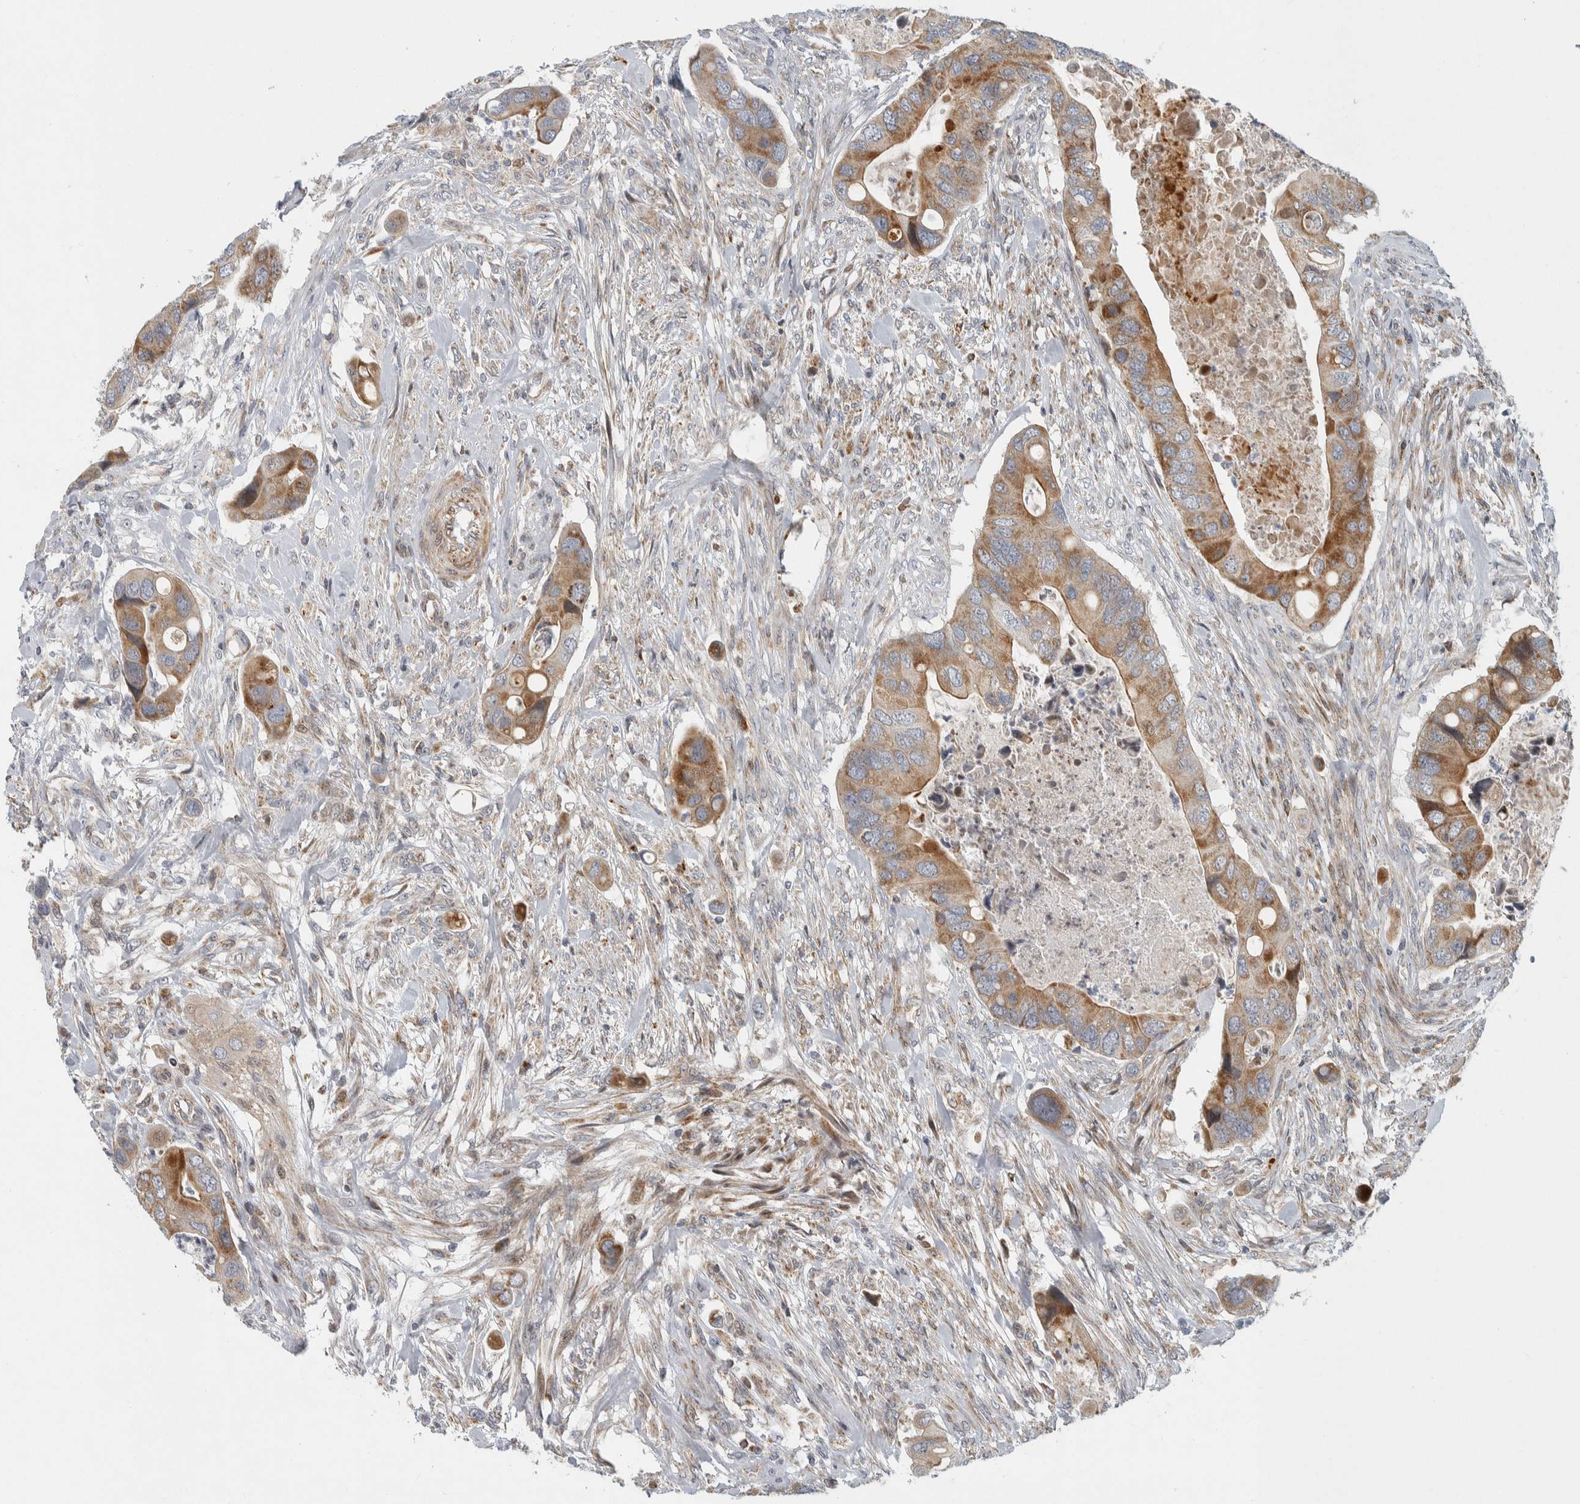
{"staining": {"intensity": "strong", "quantity": ">75%", "location": "cytoplasmic/membranous"}, "tissue": "colorectal cancer", "cell_type": "Tumor cells", "image_type": "cancer", "snomed": [{"axis": "morphology", "description": "Adenocarcinoma, NOS"}, {"axis": "topography", "description": "Rectum"}], "caption": "Protein expression analysis of human colorectal cancer (adenocarcinoma) reveals strong cytoplasmic/membranous expression in approximately >75% of tumor cells.", "gene": "AFP", "patient": {"sex": "female", "age": 57}}